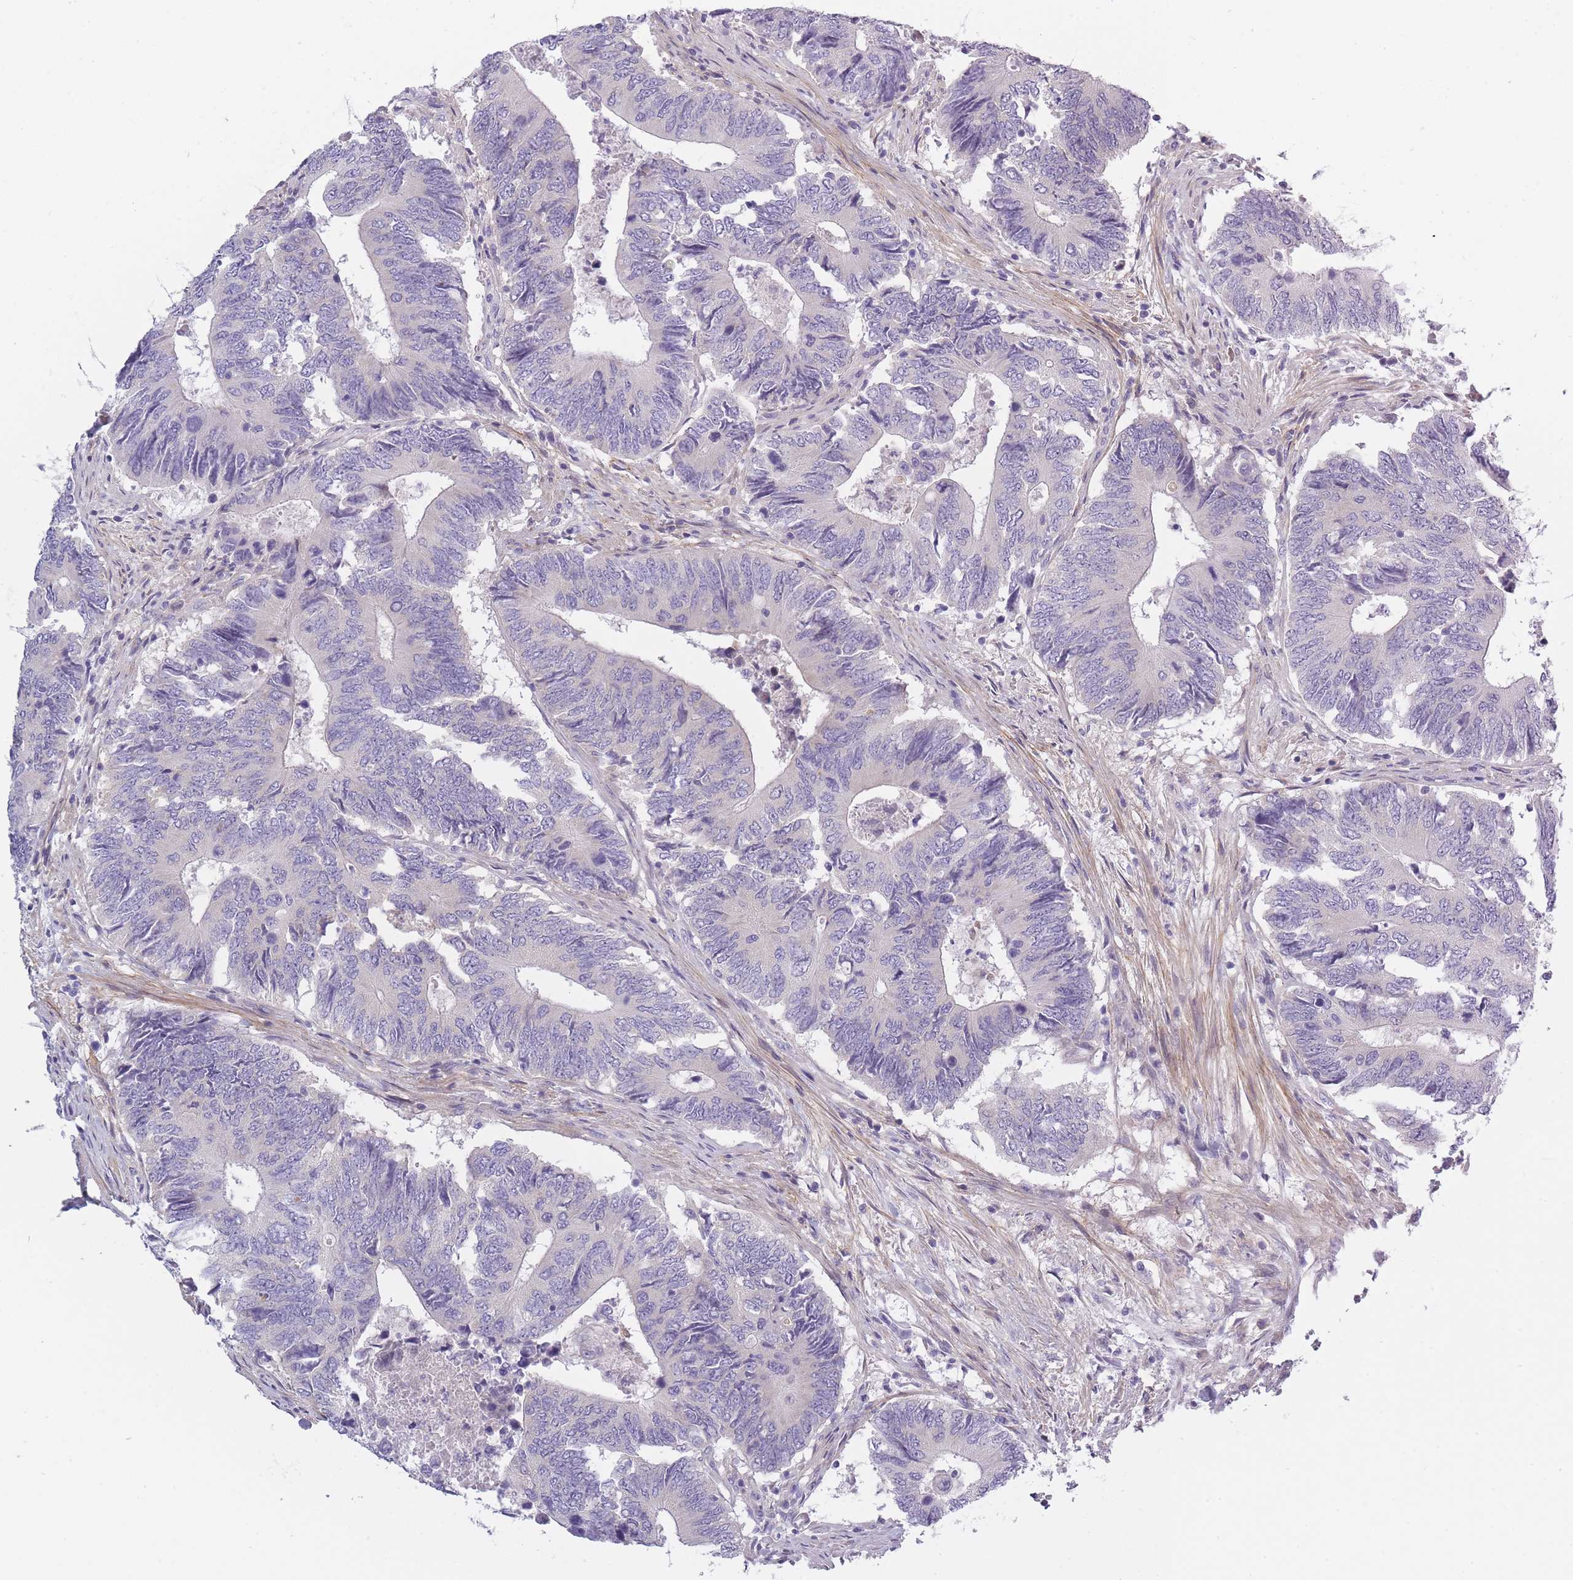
{"staining": {"intensity": "negative", "quantity": "none", "location": "none"}, "tissue": "colorectal cancer", "cell_type": "Tumor cells", "image_type": "cancer", "snomed": [{"axis": "morphology", "description": "Adenocarcinoma, NOS"}, {"axis": "topography", "description": "Colon"}], "caption": "Immunohistochemical staining of human colorectal cancer displays no significant staining in tumor cells.", "gene": "AP3M2", "patient": {"sex": "male", "age": 87}}